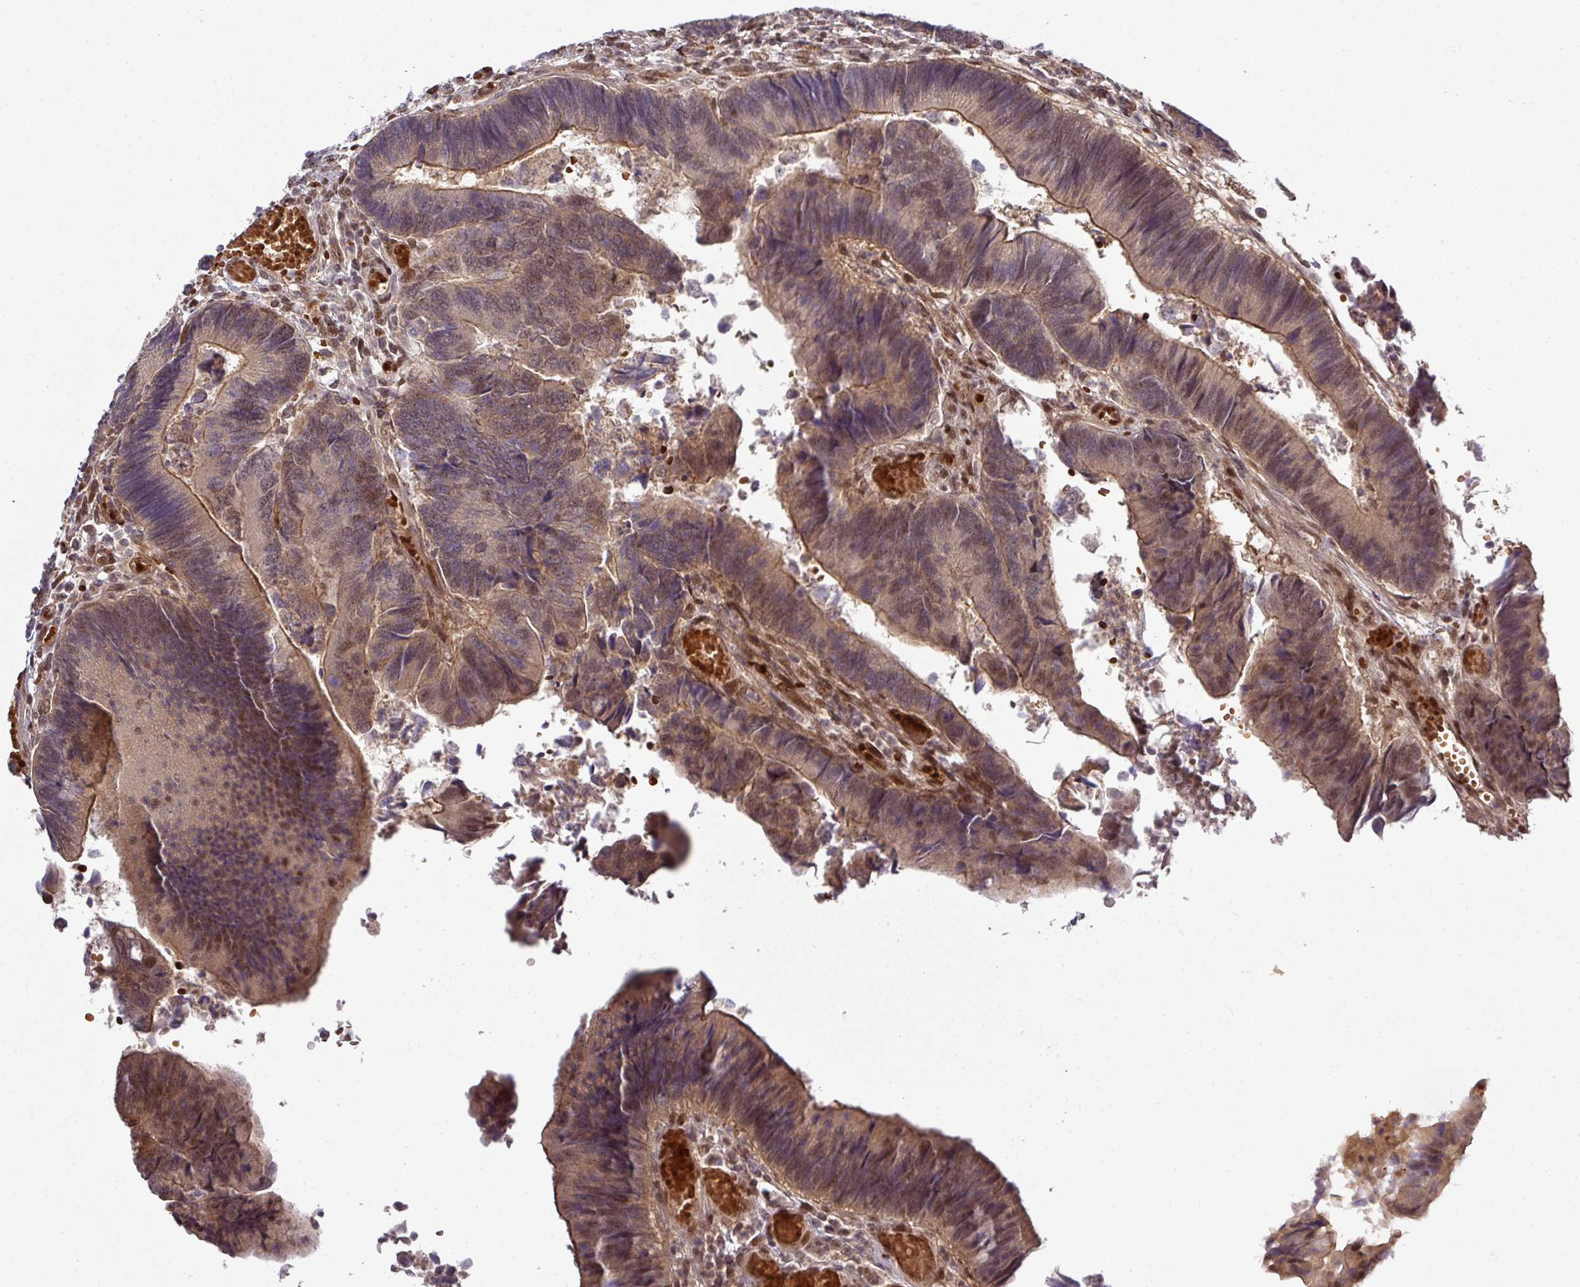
{"staining": {"intensity": "moderate", "quantity": "25%-75%", "location": "cytoplasmic/membranous,nuclear"}, "tissue": "colorectal cancer", "cell_type": "Tumor cells", "image_type": "cancer", "snomed": [{"axis": "morphology", "description": "Adenocarcinoma, NOS"}, {"axis": "topography", "description": "Colon"}], "caption": "The image shows staining of colorectal adenocarcinoma, revealing moderate cytoplasmic/membranous and nuclear protein positivity (brown color) within tumor cells.", "gene": "CIC", "patient": {"sex": "female", "age": 67}}